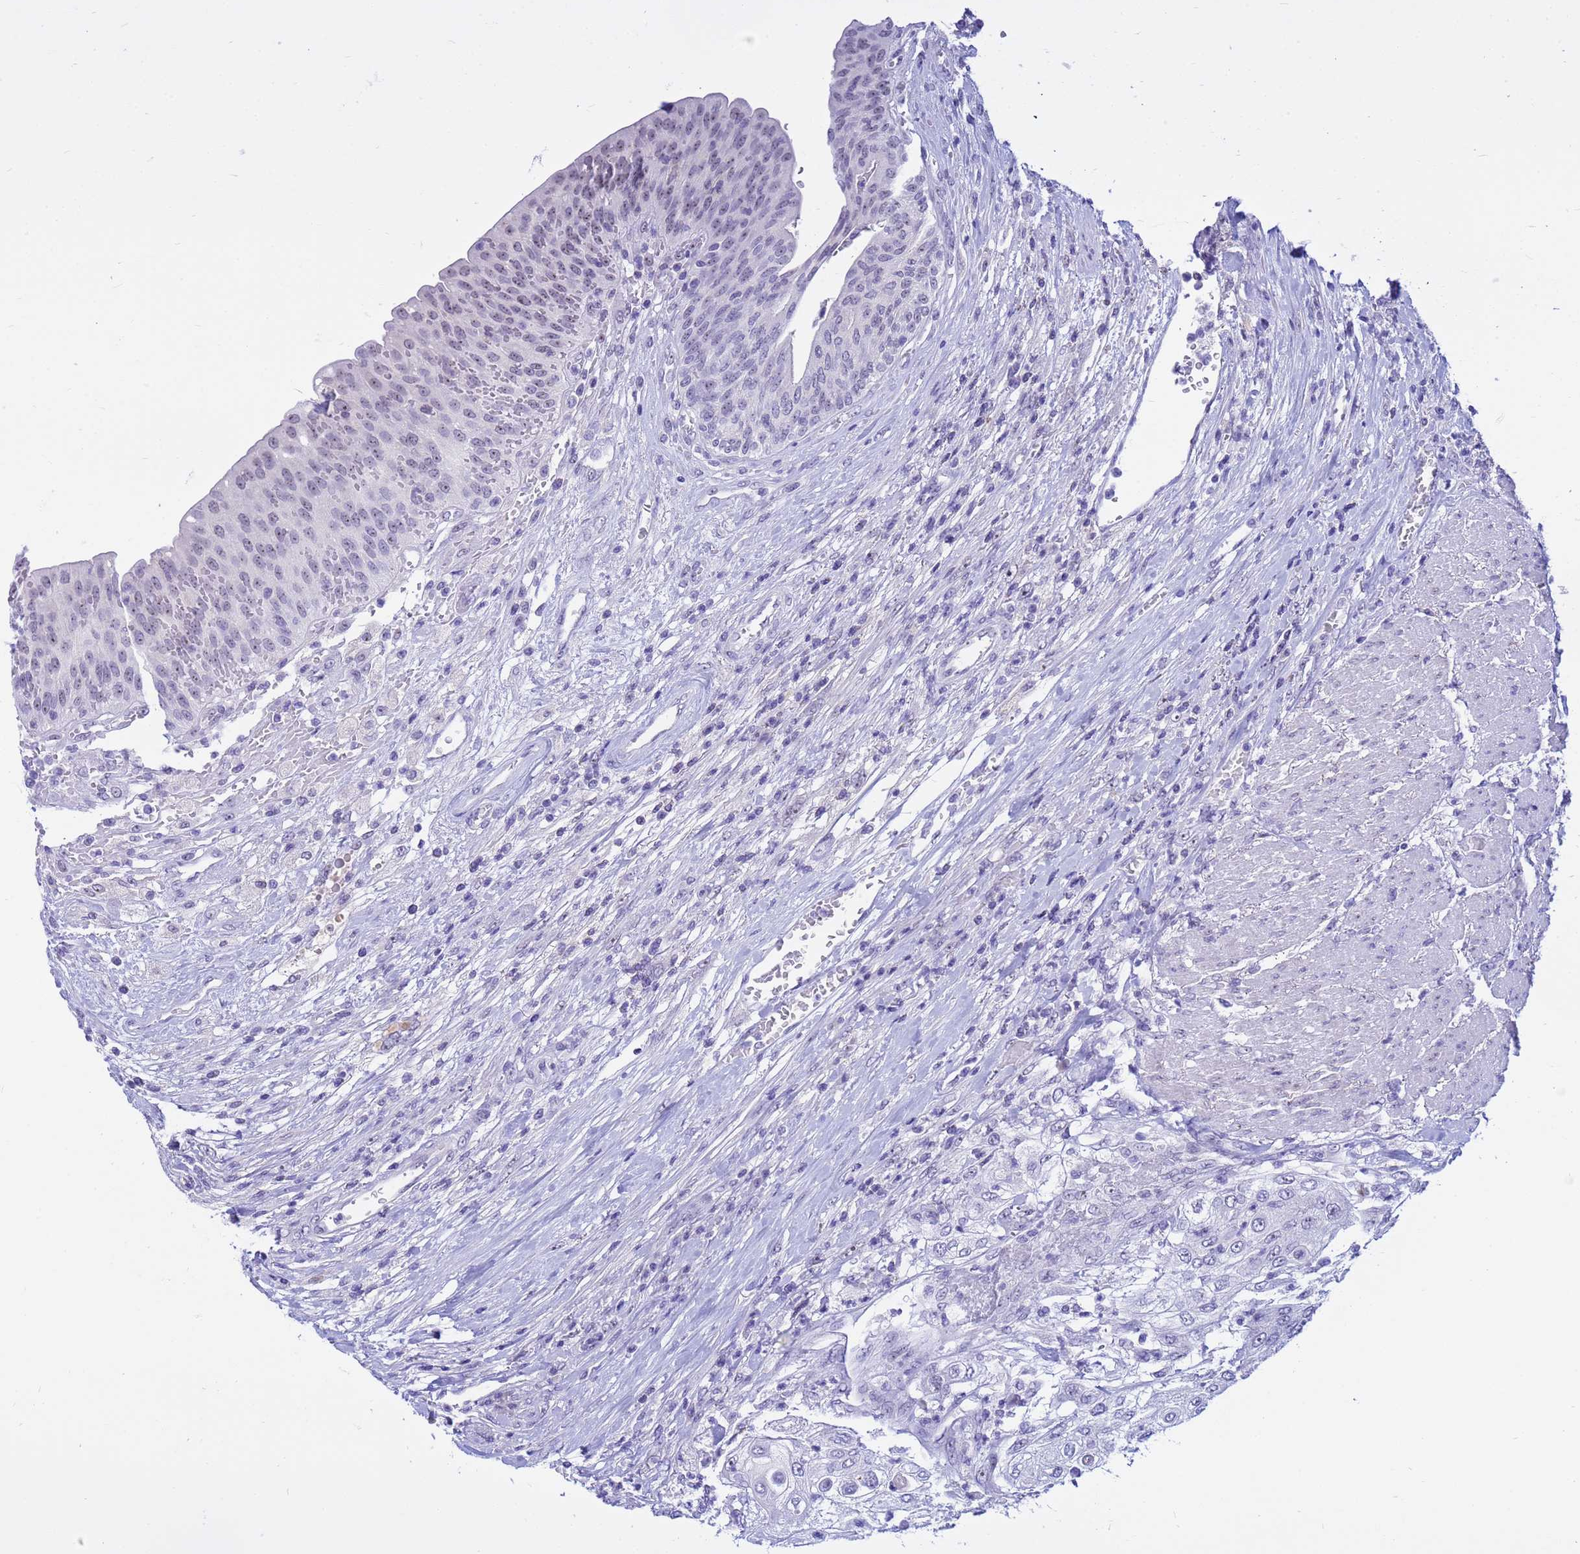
{"staining": {"intensity": "negative", "quantity": "none", "location": "none"}, "tissue": "urothelial cancer", "cell_type": "Tumor cells", "image_type": "cancer", "snomed": [{"axis": "morphology", "description": "Urothelial carcinoma, High grade"}, {"axis": "topography", "description": "Urinary bladder"}], "caption": "Micrograph shows no protein expression in tumor cells of urothelial carcinoma (high-grade) tissue.", "gene": "DMRTC2", "patient": {"sex": "female", "age": 79}}